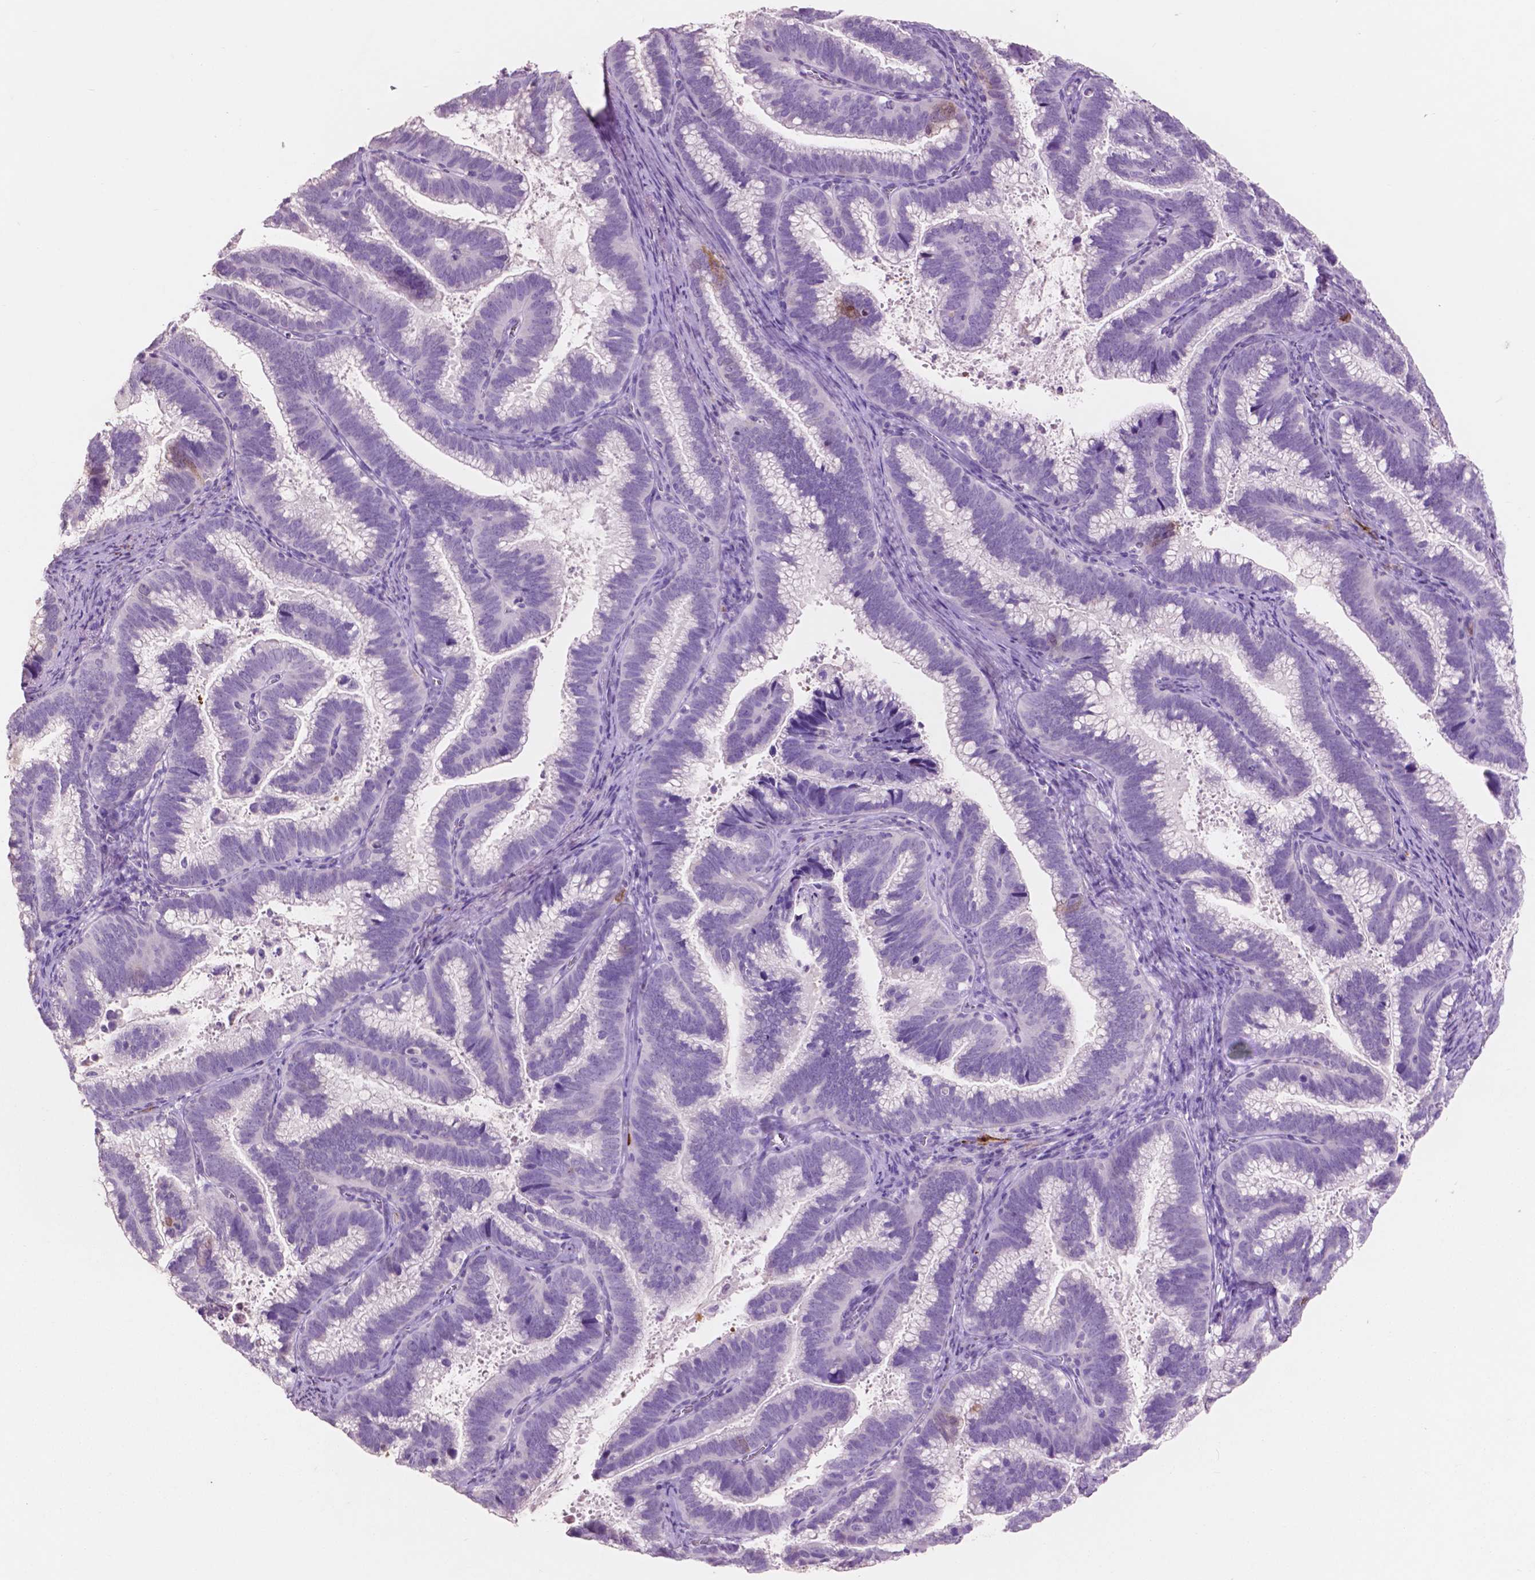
{"staining": {"intensity": "strong", "quantity": "<25%", "location": "cytoplasmic/membranous,nuclear"}, "tissue": "cervical cancer", "cell_type": "Tumor cells", "image_type": "cancer", "snomed": [{"axis": "morphology", "description": "Adenocarcinoma, NOS"}, {"axis": "topography", "description": "Cervix"}], "caption": "A photomicrograph showing strong cytoplasmic/membranous and nuclear expression in about <25% of tumor cells in cervical cancer, as visualized by brown immunohistochemical staining.", "gene": "IDO1", "patient": {"sex": "female", "age": 61}}